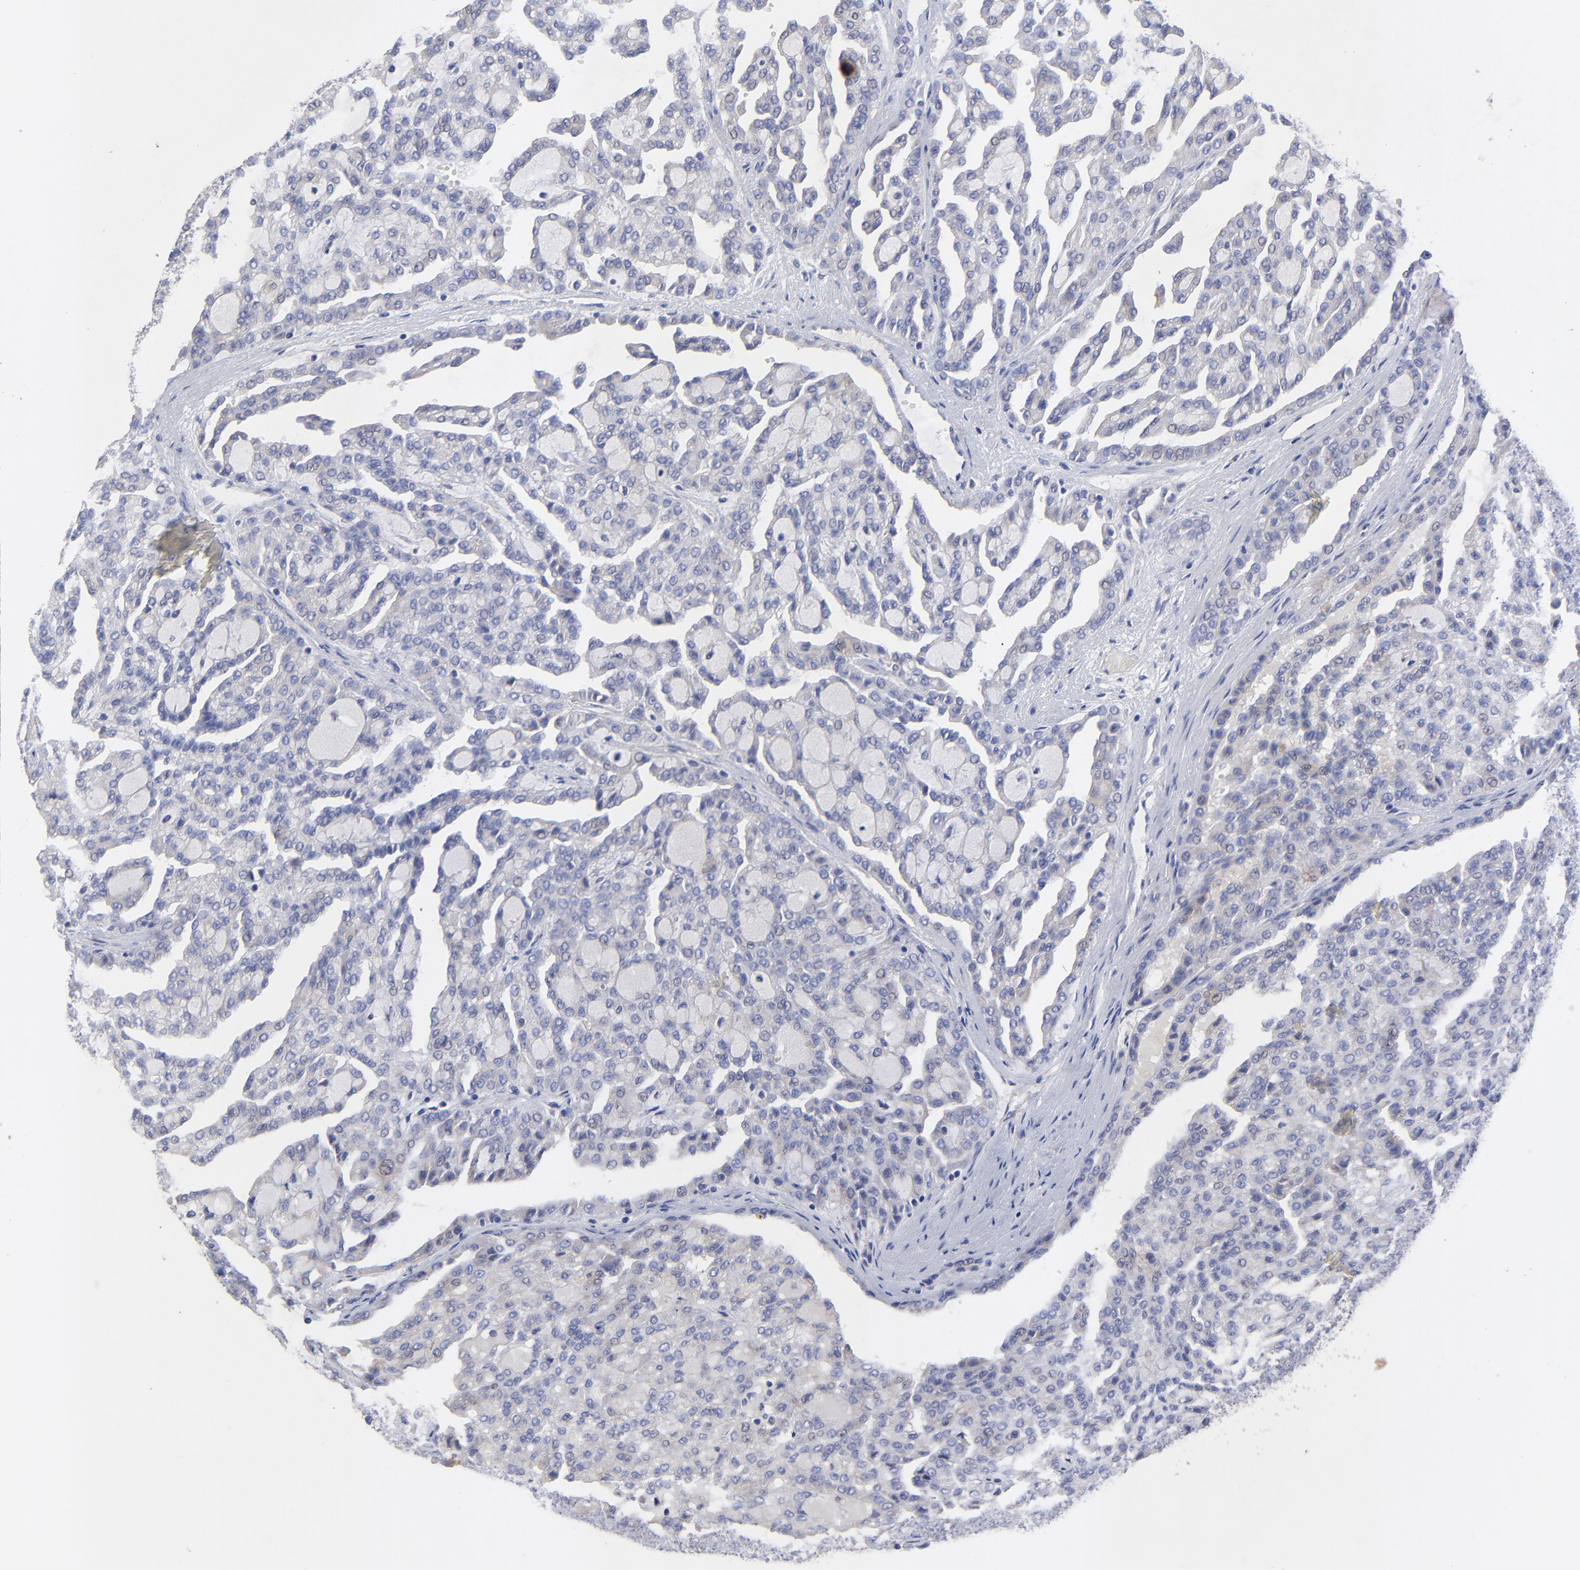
{"staining": {"intensity": "negative", "quantity": "none", "location": "none"}, "tissue": "renal cancer", "cell_type": "Tumor cells", "image_type": "cancer", "snomed": [{"axis": "morphology", "description": "Adenocarcinoma, NOS"}, {"axis": "topography", "description": "Kidney"}], "caption": "This is a photomicrograph of IHC staining of renal cancer, which shows no staining in tumor cells.", "gene": "SULF2", "patient": {"sex": "male", "age": 63}}